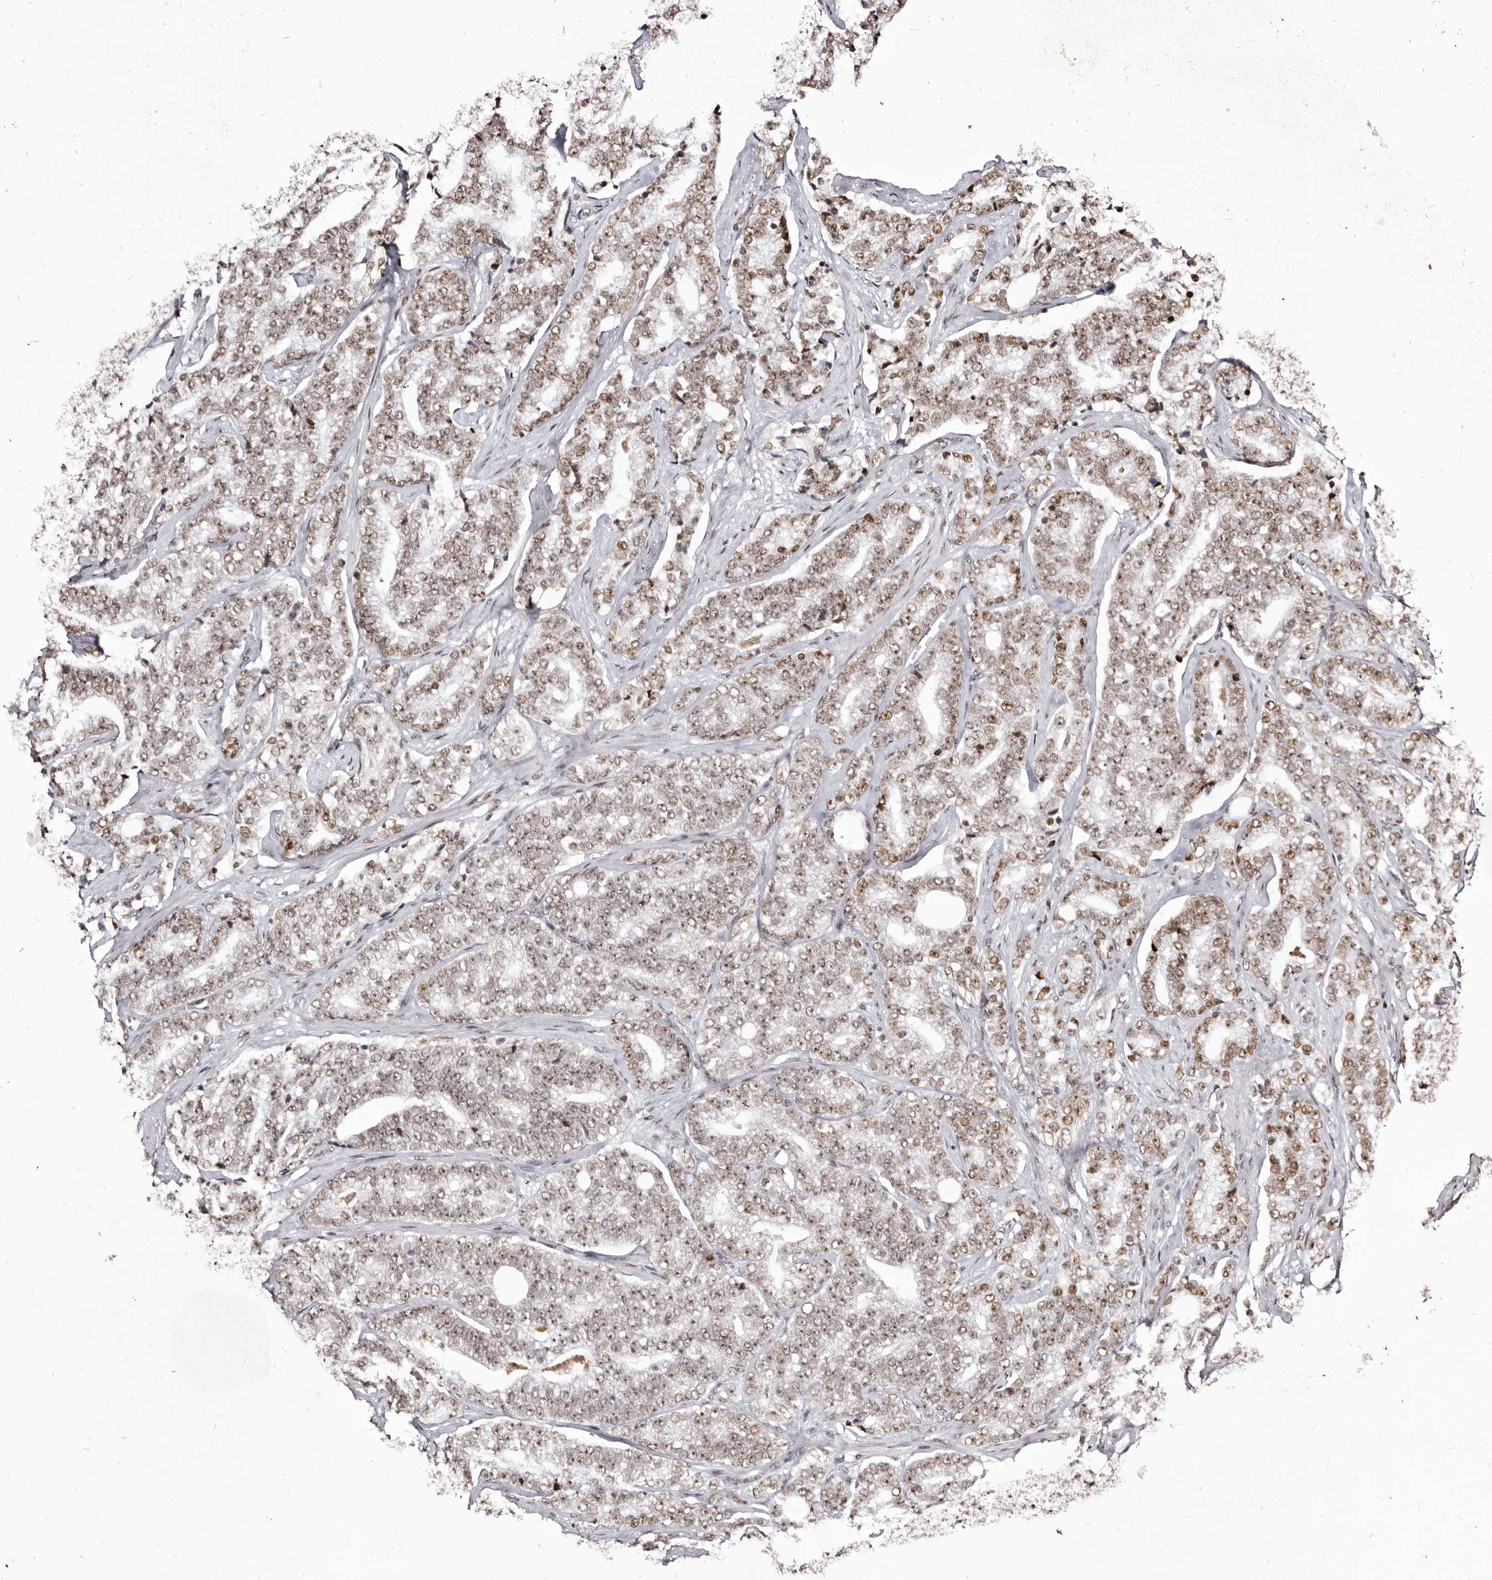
{"staining": {"intensity": "moderate", "quantity": ">75%", "location": "nuclear"}, "tissue": "prostate cancer", "cell_type": "Tumor cells", "image_type": "cancer", "snomed": [{"axis": "morphology", "description": "Adenocarcinoma, High grade"}, {"axis": "topography", "description": "Prostate and seminal vesicle, NOS"}], "caption": "Immunohistochemical staining of human adenocarcinoma (high-grade) (prostate) reveals medium levels of moderate nuclear protein positivity in approximately >75% of tumor cells.", "gene": "ANAPC11", "patient": {"sex": "male", "age": 67}}